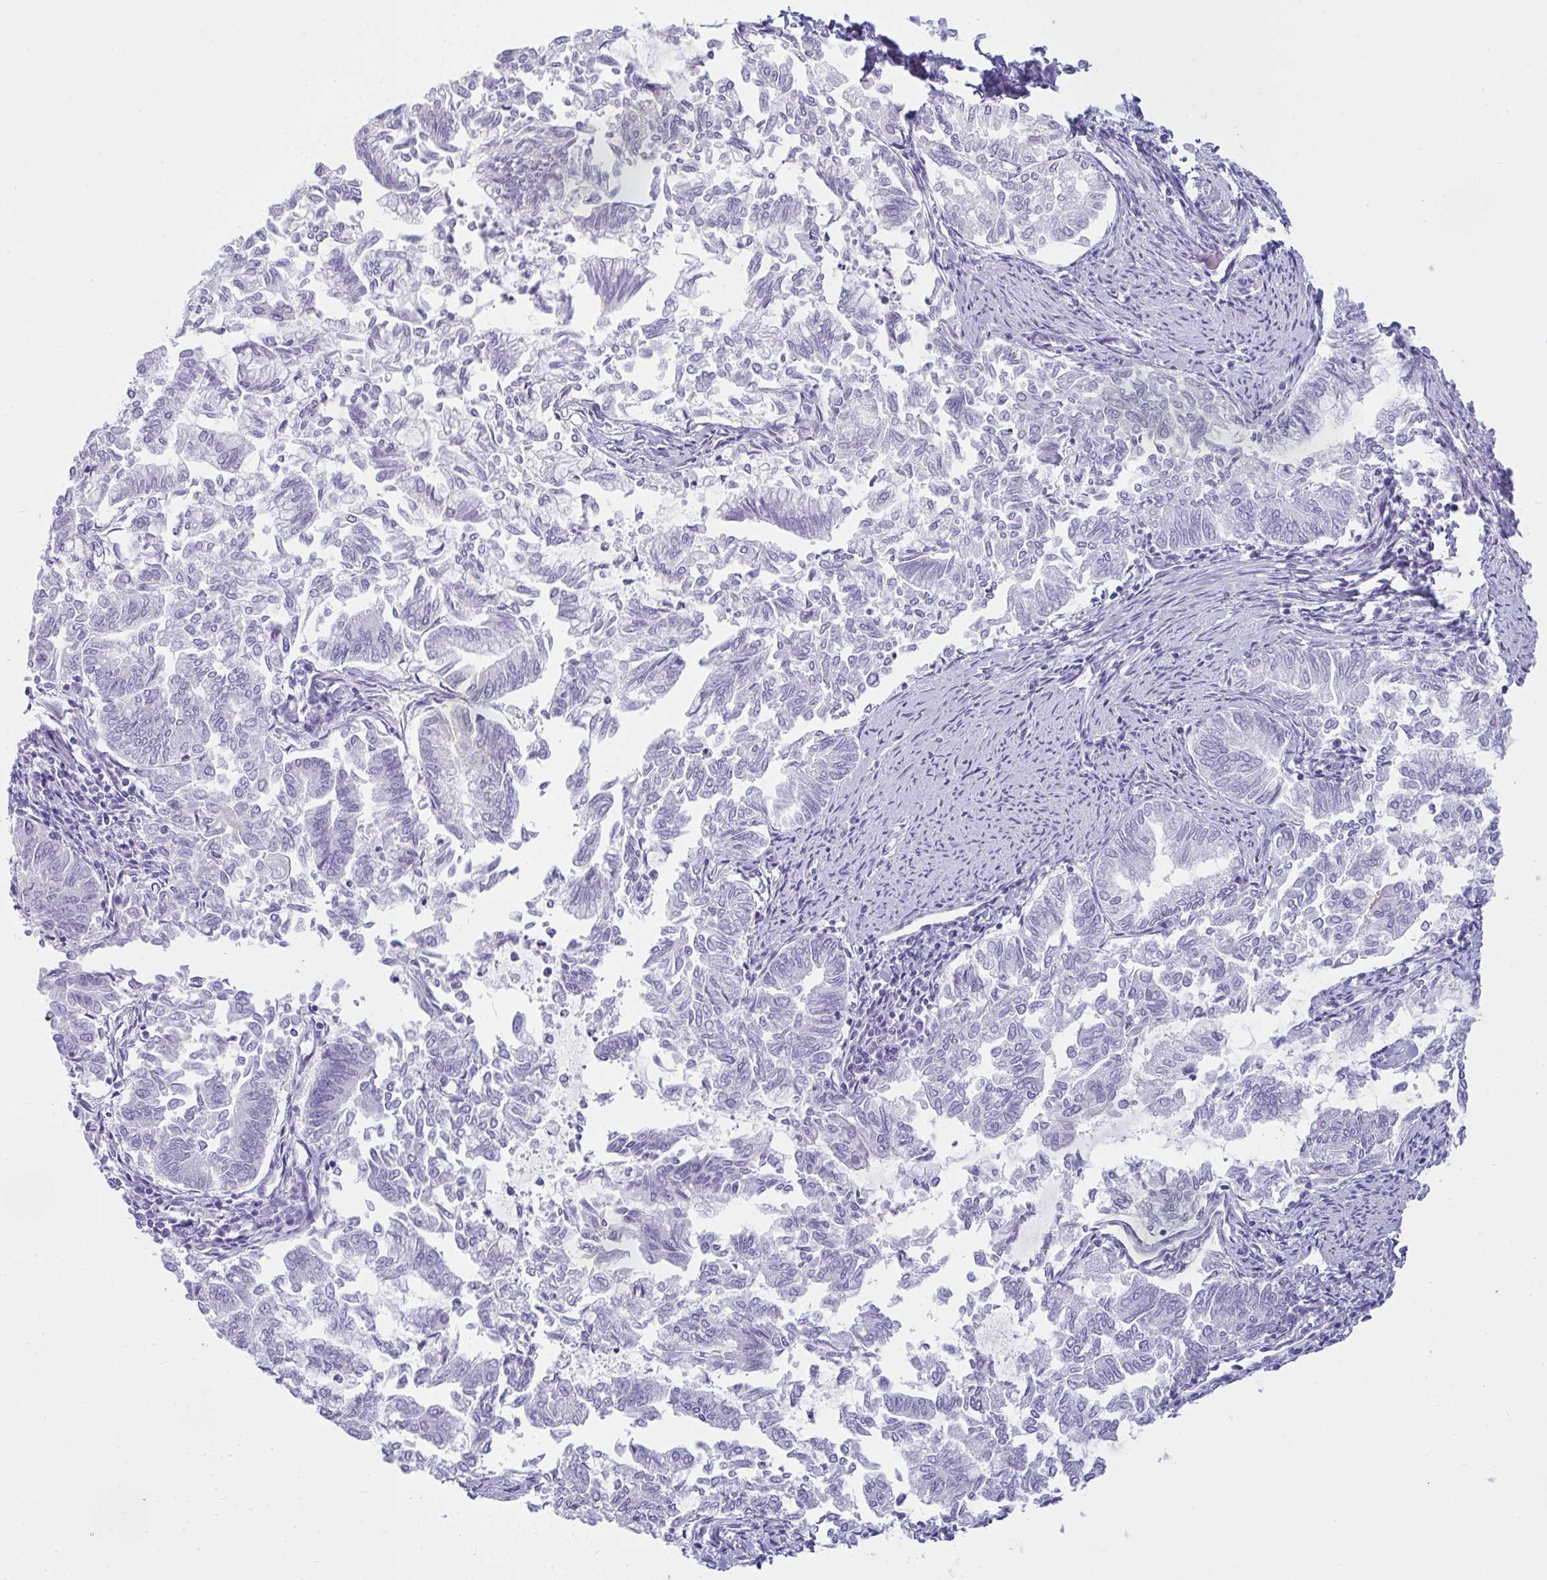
{"staining": {"intensity": "negative", "quantity": "none", "location": "none"}, "tissue": "endometrial cancer", "cell_type": "Tumor cells", "image_type": "cancer", "snomed": [{"axis": "morphology", "description": "Adenocarcinoma, NOS"}, {"axis": "topography", "description": "Endometrium"}], "caption": "Endometrial adenocarcinoma stained for a protein using immunohistochemistry reveals no staining tumor cells.", "gene": "RASL10A", "patient": {"sex": "female", "age": 79}}